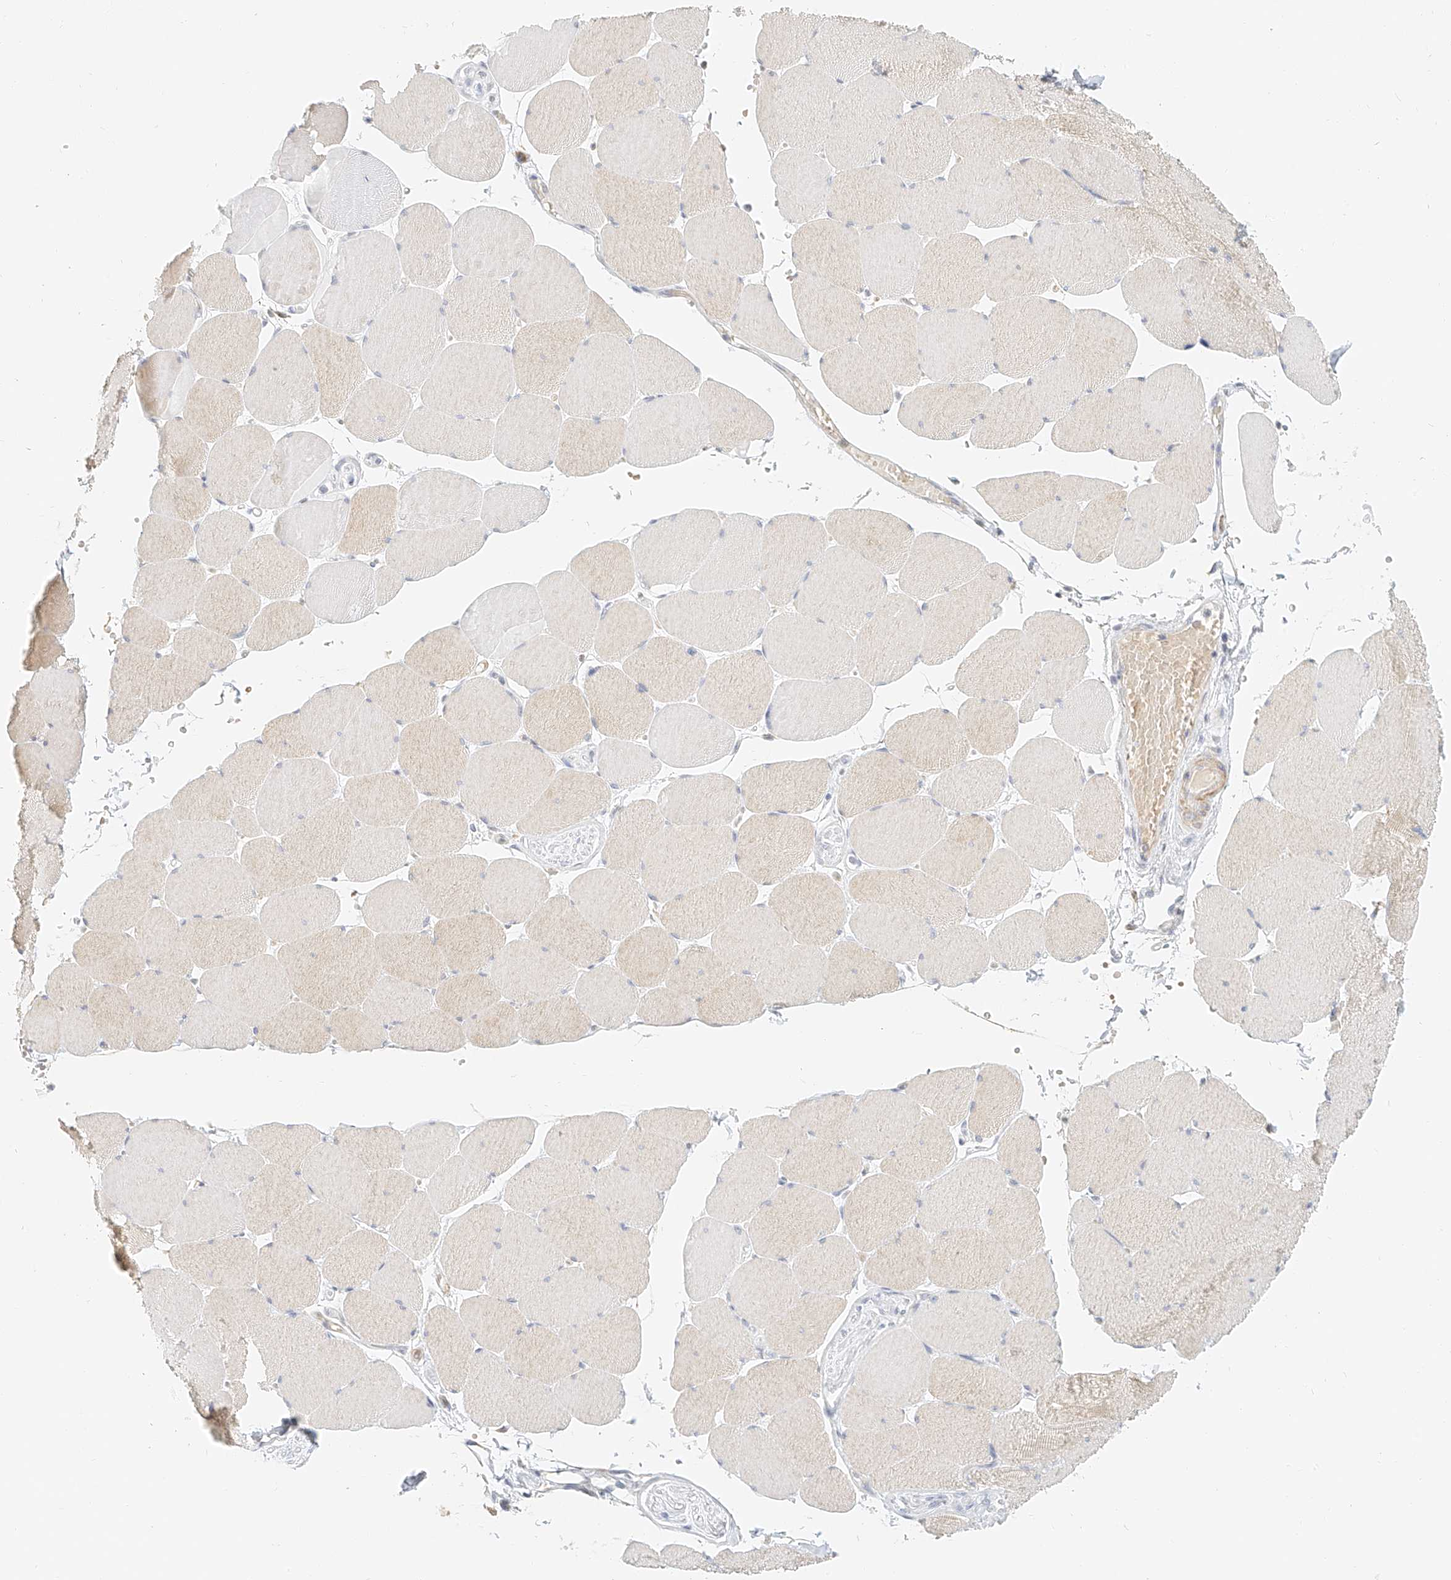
{"staining": {"intensity": "moderate", "quantity": "<25%", "location": "cytoplasmic/membranous"}, "tissue": "skeletal muscle", "cell_type": "Myocytes", "image_type": "normal", "snomed": [{"axis": "morphology", "description": "Normal tissue, NOS"}, {"axis": "topography", "description": "Skeletal muscle"}, {"axis": "topography", "description": "Head-Neck"}], "caption": "Skeletal muscle was stained to show a protein in brown. There is low levels of moderate cytoplasmic/membranous staining in about <25% of myocytes. Using DAB (3,3'-diaminobenzidine) (brown) and hematoxylin (blue) stains, captured at high magnification using brightfield microscopy.", "gene": "CXorf58", "patient": {"sex": "male", "age": 66}}